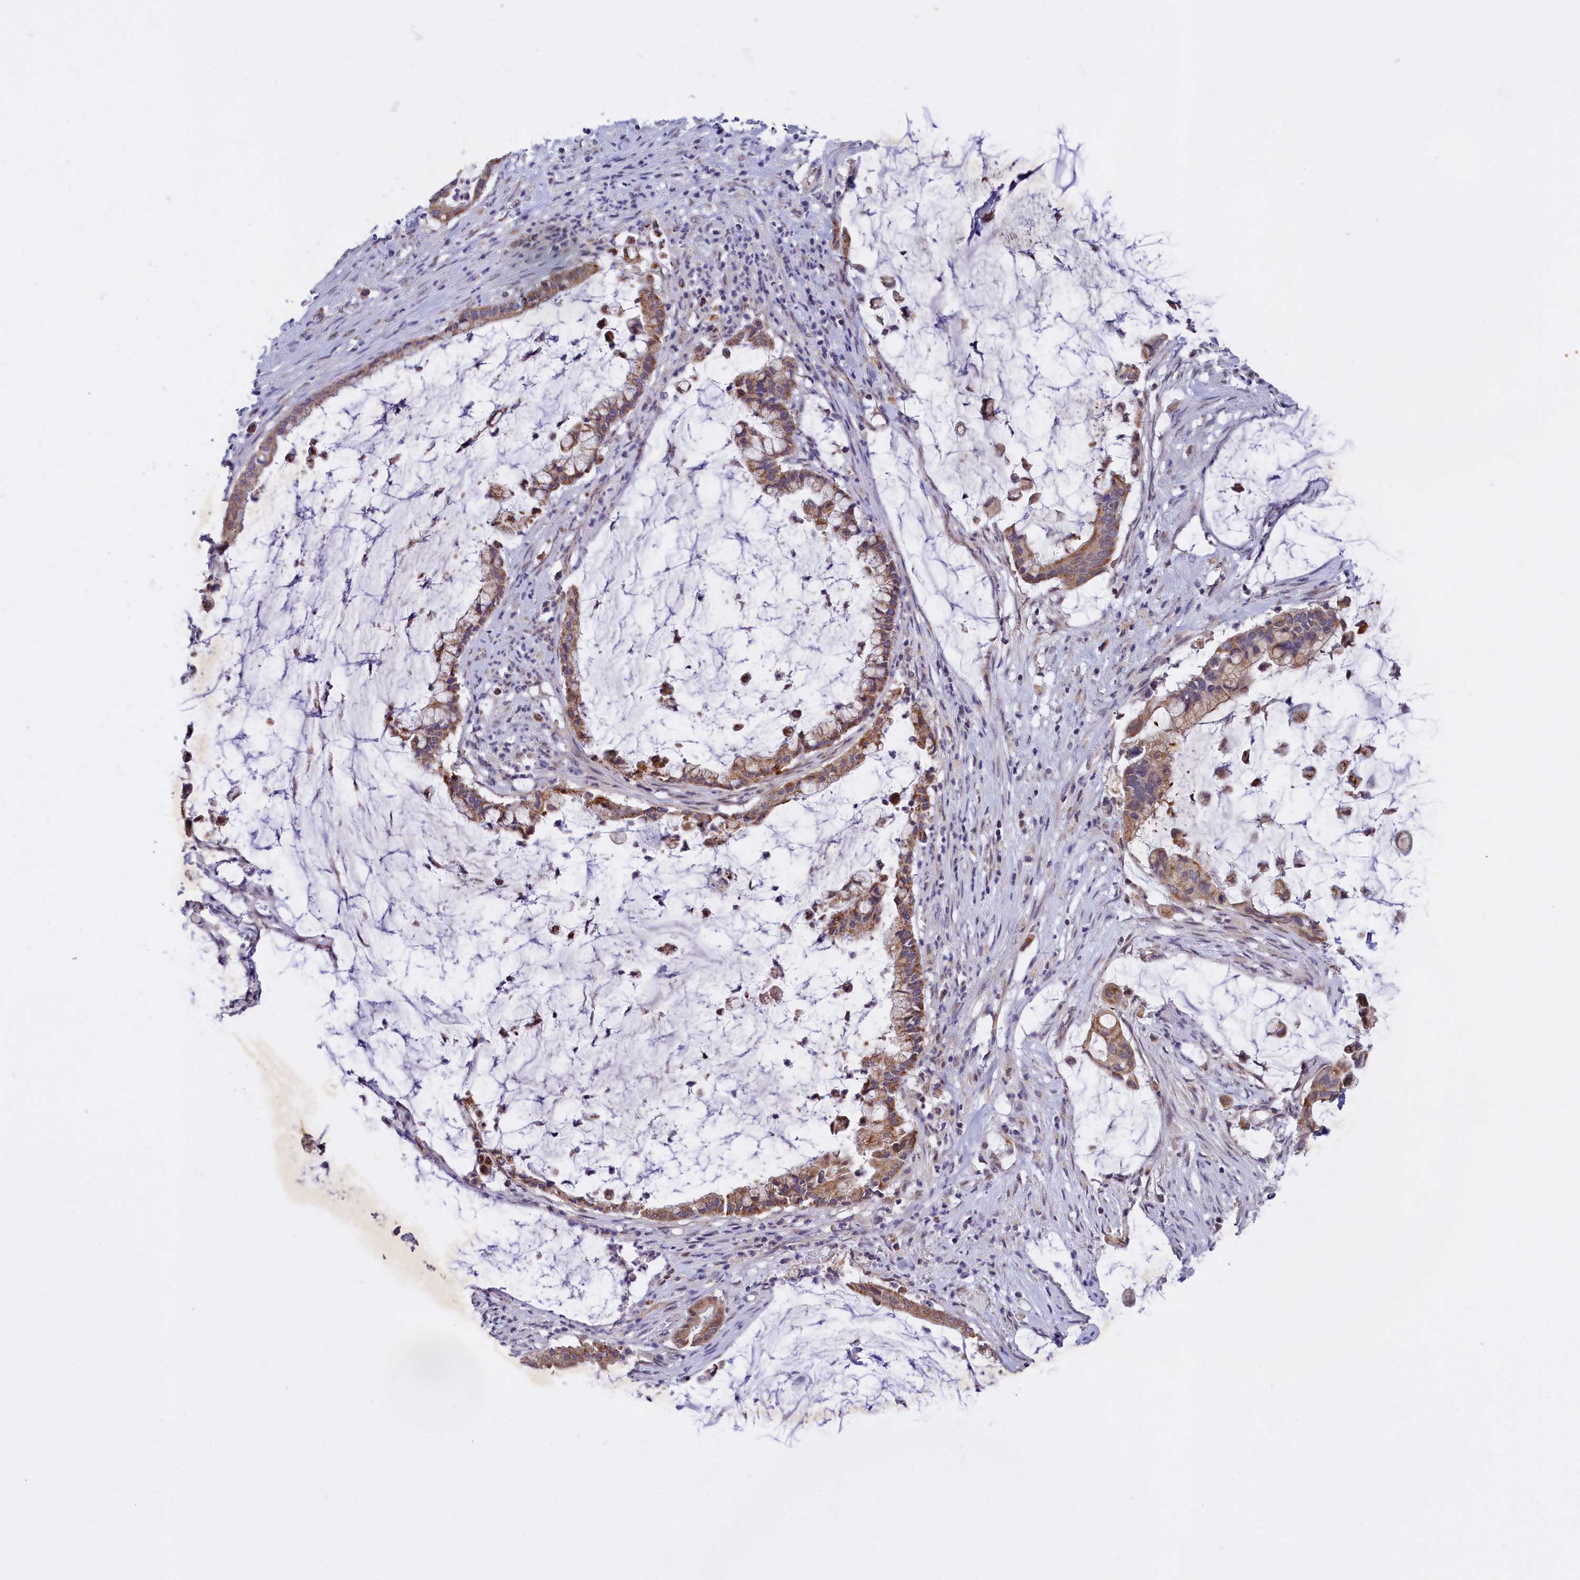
{"staining": {"intensity": "moderate", "quantity": ">75%", "location": "cytoplasmic/membranous"}, "tissue": "pancreatic cancer", "cell_type": "Tumor cells", "image_type": "cancer", "snomed": [{"axis": "morphology", "description": "Adenocarcinoma, NOS"}, {"axis": "topography", "description": "Pancreas"}], "caption": "Protein analysis of pancreatic cancer tissue reveals moderate cytoplasmic/membranous expression in approximately >75% of tumor cells.", "gene": "FAM149B1", "patient": {"sex": "male", "age": 41}}